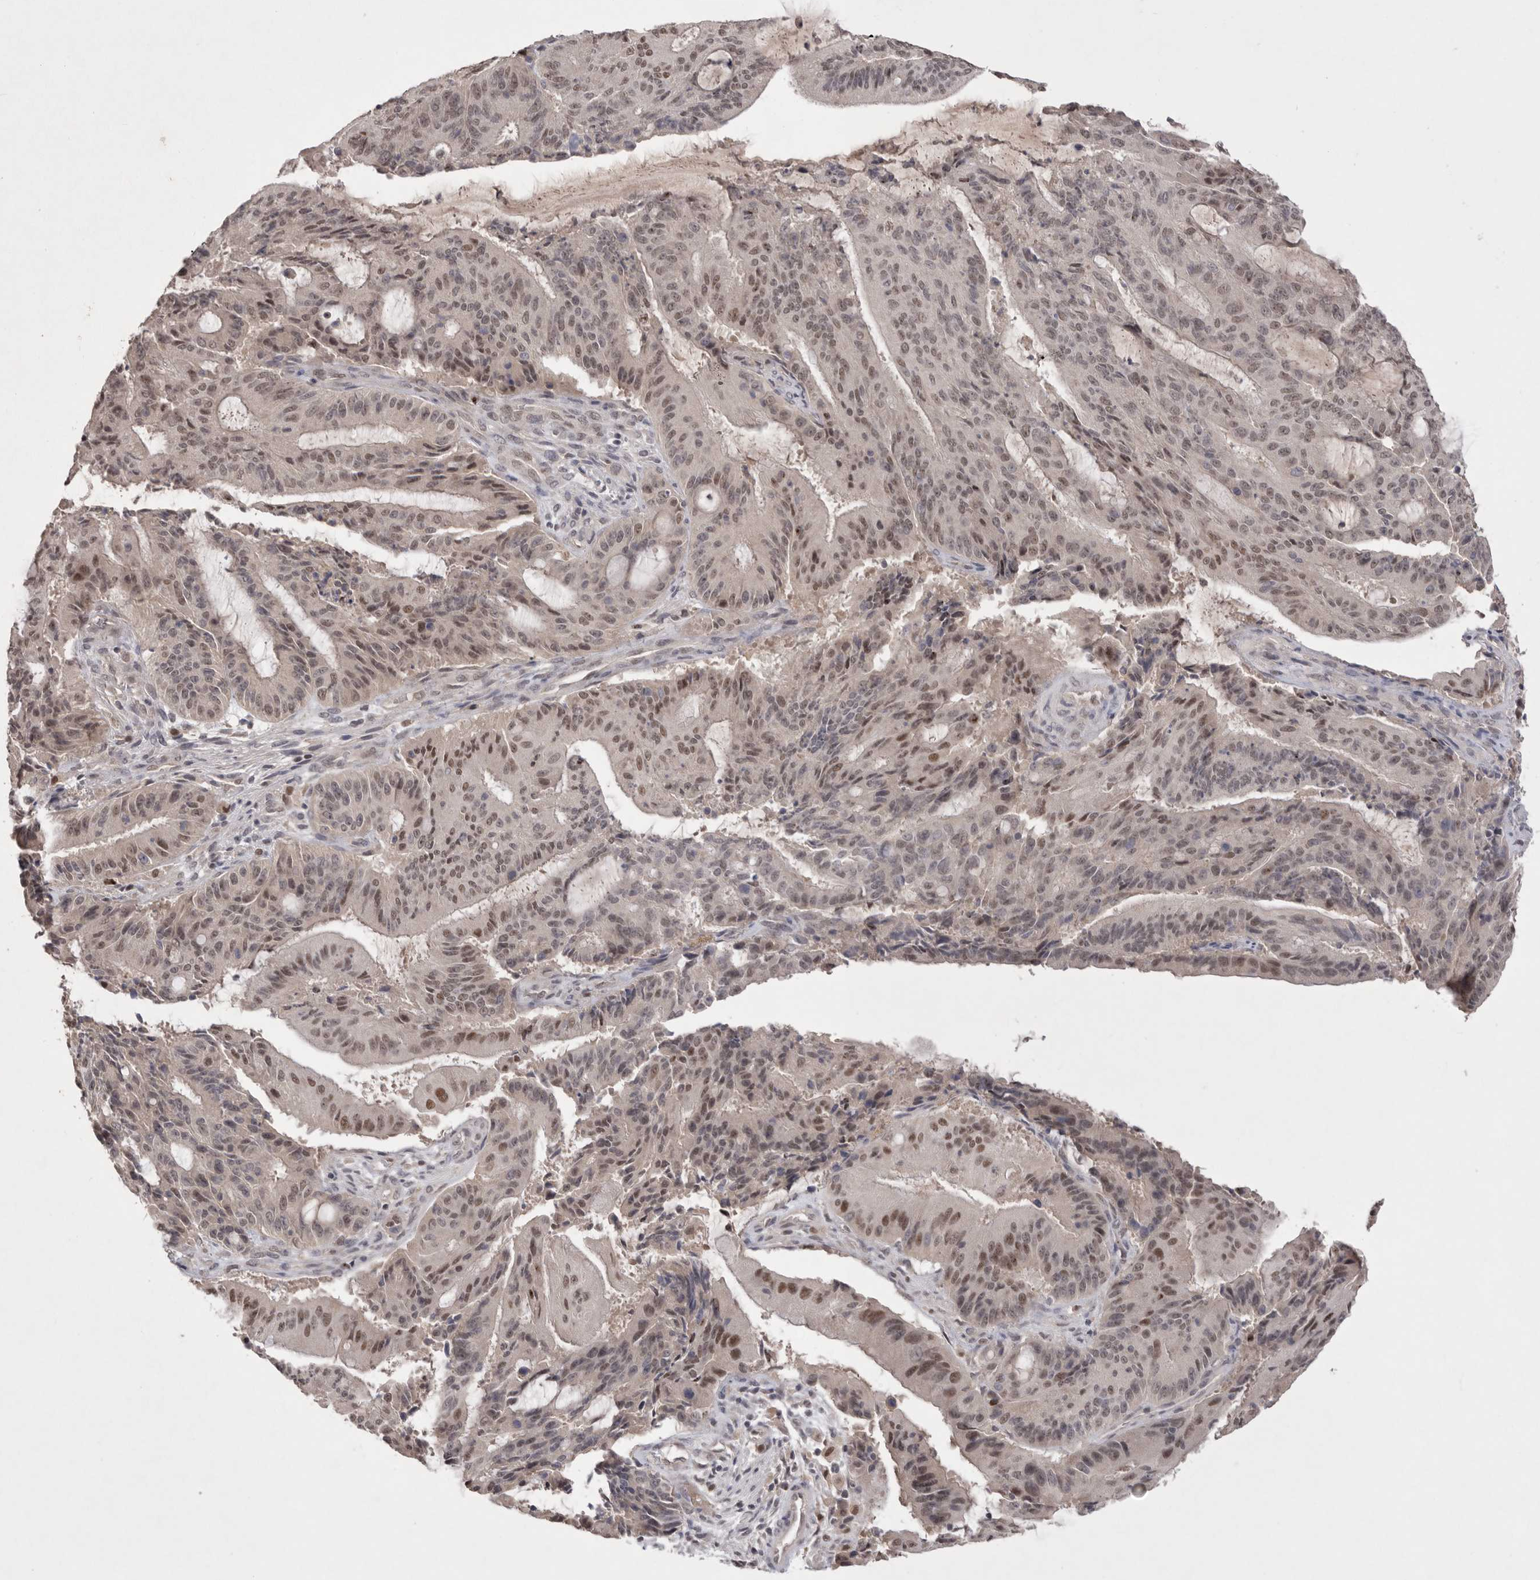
{"staining": {"intensity": "moderate", "quantity": ">75%", "location": "nuclear"}, "tissue": "liver cancer", "cell_type": "Tumor cells", "image_type": "cancer", "snomed": [{"axis": "morphology", "description": "Normal tissue, NOS"}, {"axis": "morphology", "description": "Cholangiocarcinoma"}, {"axis": "topography", "description": "Liver"}, {"axis": "topography", "description": "Peripheral nerve tissue"}], "caption": "The immunohistochemical stain highlights moderate nuclear expression in tumor cells of liver cholangiocarcinoma tissue.", "gene": "HUS1", "patient": {"sex": "female", "age": 73}}